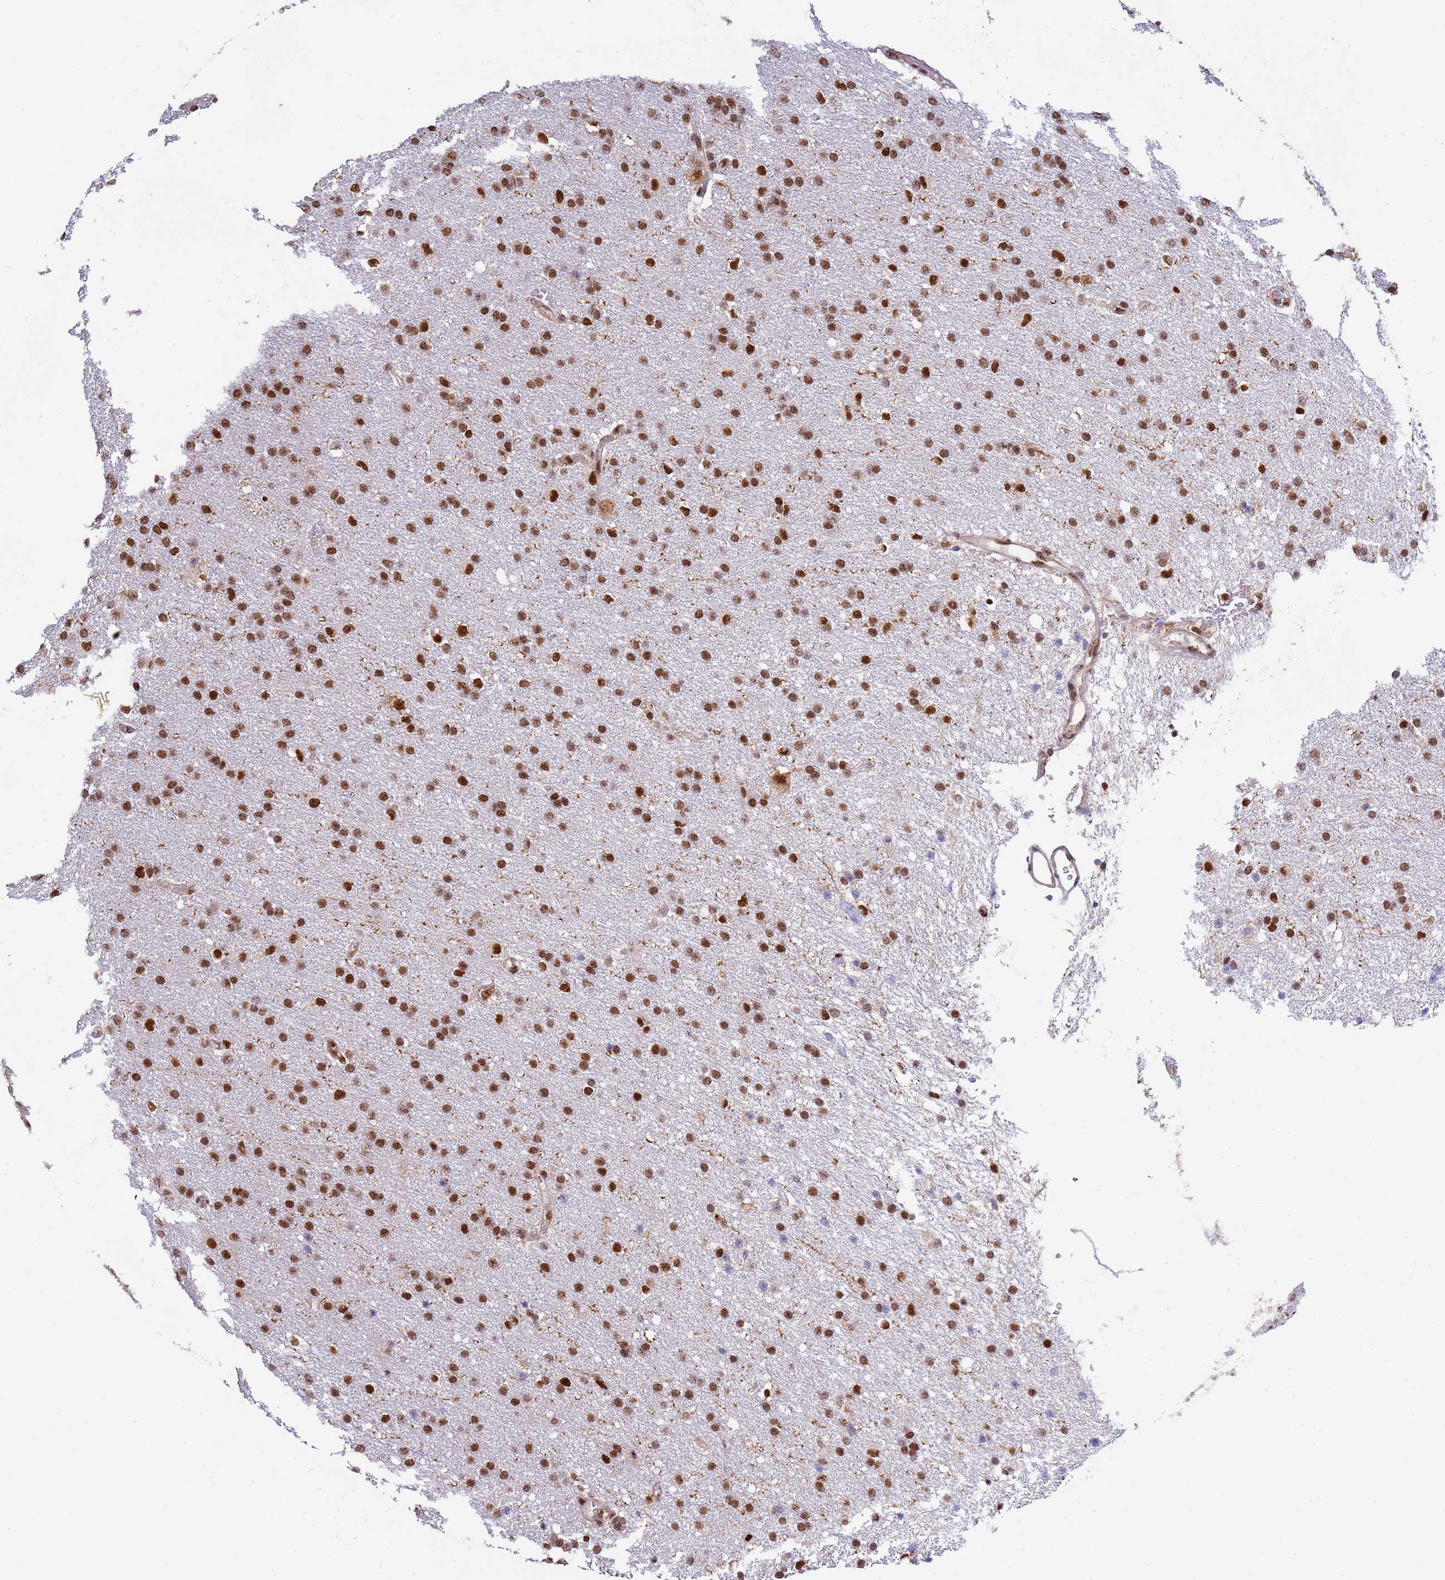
{"staining": {"intensity": "moderate", "quantity": ">75%", "location": "nuclear"}, "tissue": "glioma", "cell_type": "Tumor cells", "image_type": "cancer", "snomed": [{"axis": "morphology", "description": "Glioma, malignant, High grade"}, {"axis": "topography", "description": "Brain"}], "caption": "Malignant glioma (high-grade) was stained to show a protein in brown. There is medium levels of moderate nuclear staining in approximately >75% of tumor cells.", "gene": "ESF1", "patient": {"sex": "male", "age": 72}}